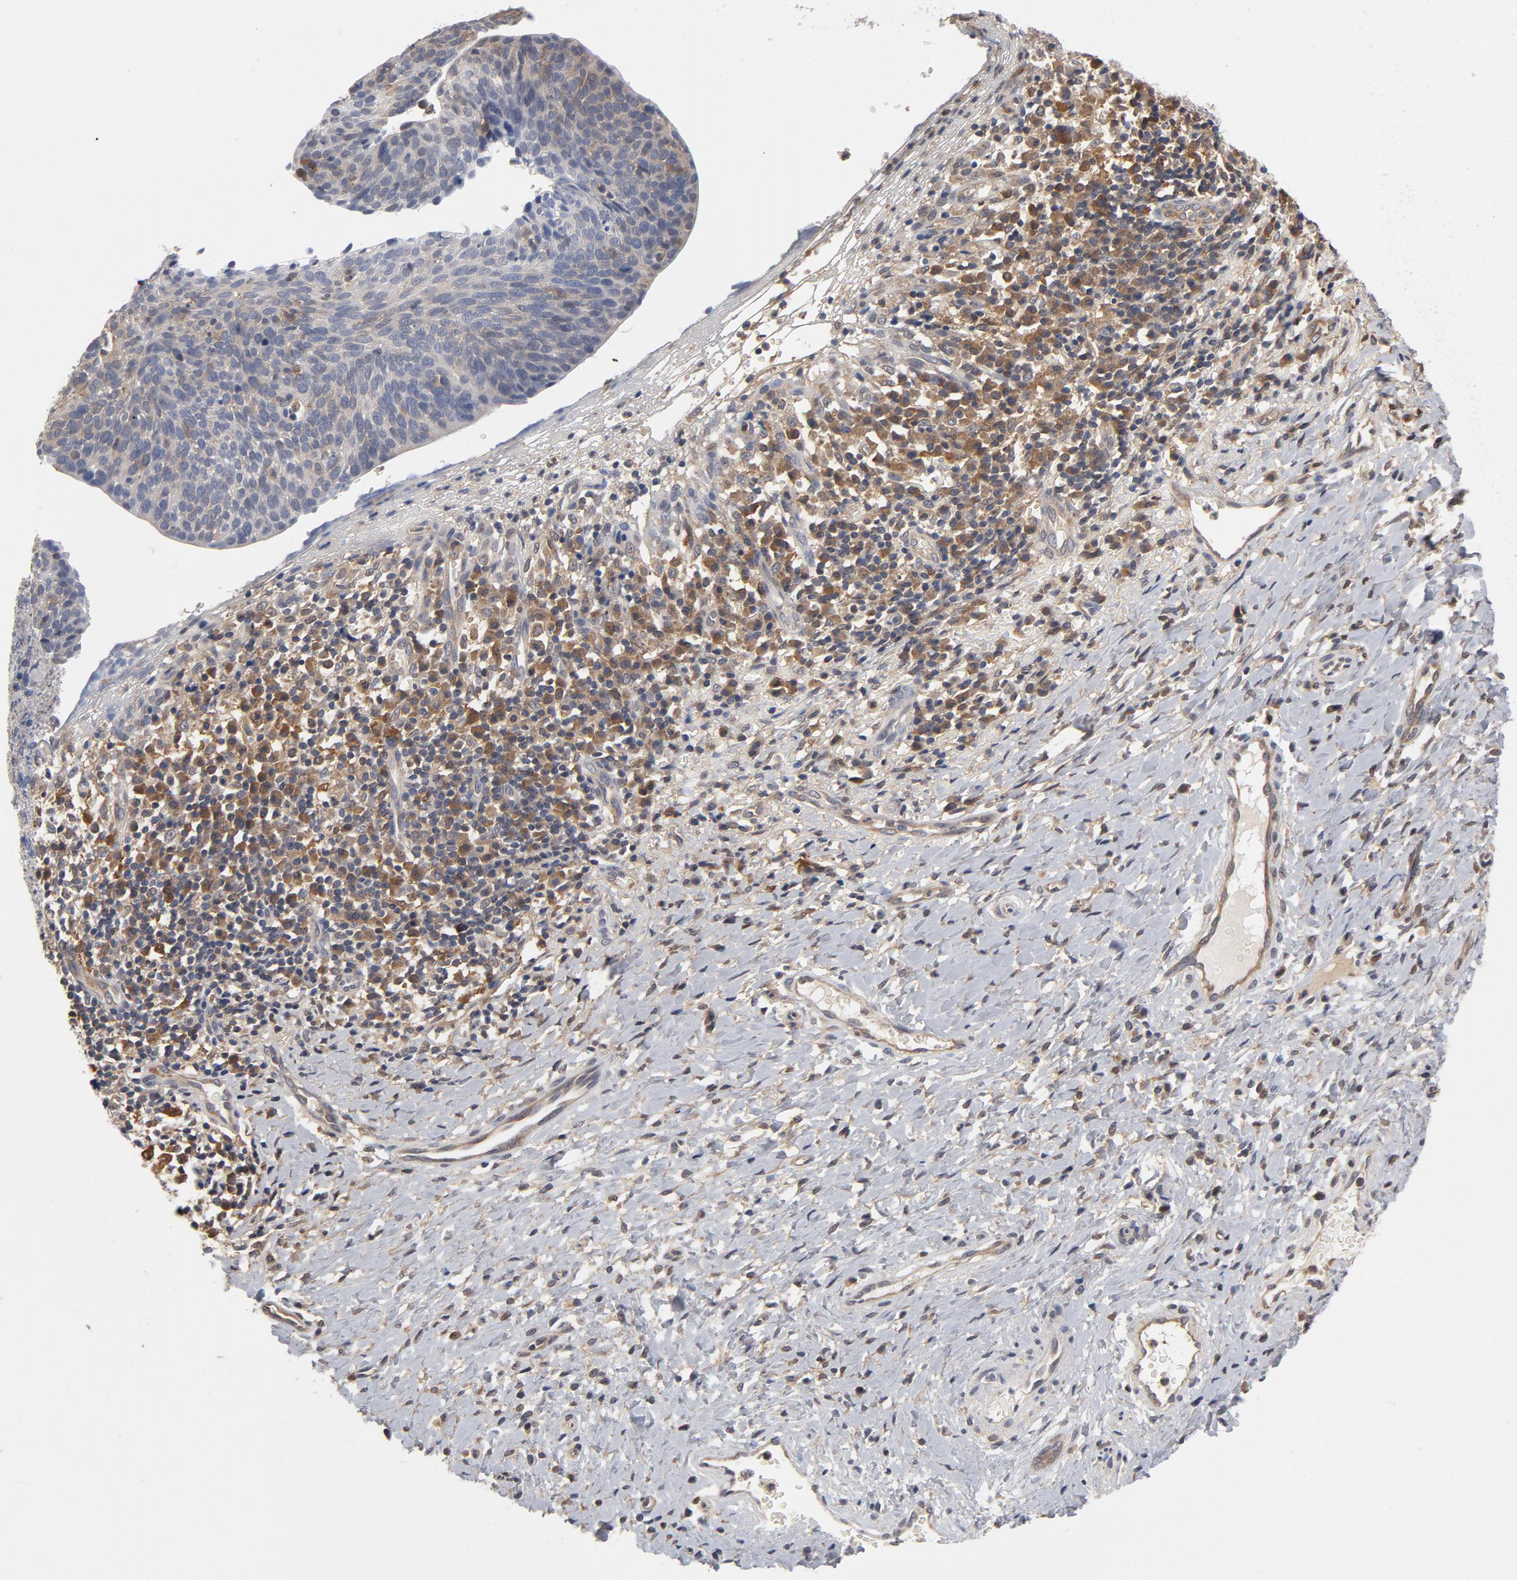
{"staining": {"intensity": "negative", "quantity": "none", "location": "none"}, "tissue": "cervical cancer", "cell_type": "Tumor cells", "image_type": "cancer", "snomed": [{"axis": "morphology", "description": "Normal tissue, NOS"}, {"axis": "morphology", "description": "Squamous cell carcinoma, NOS"}, {"axis": "topography", "description": "Cervix"}], "caption": "Tumor cells are negative for brown protein staining in squamous cell carcinoma (cervical). Brightfield microscopy of immunohistochemistry stained with DAB (brown) and hematoxylin (blue), captured at high magnification.", "gene": "ASMTL", "patient": {"sex": "female", "age": 39}}